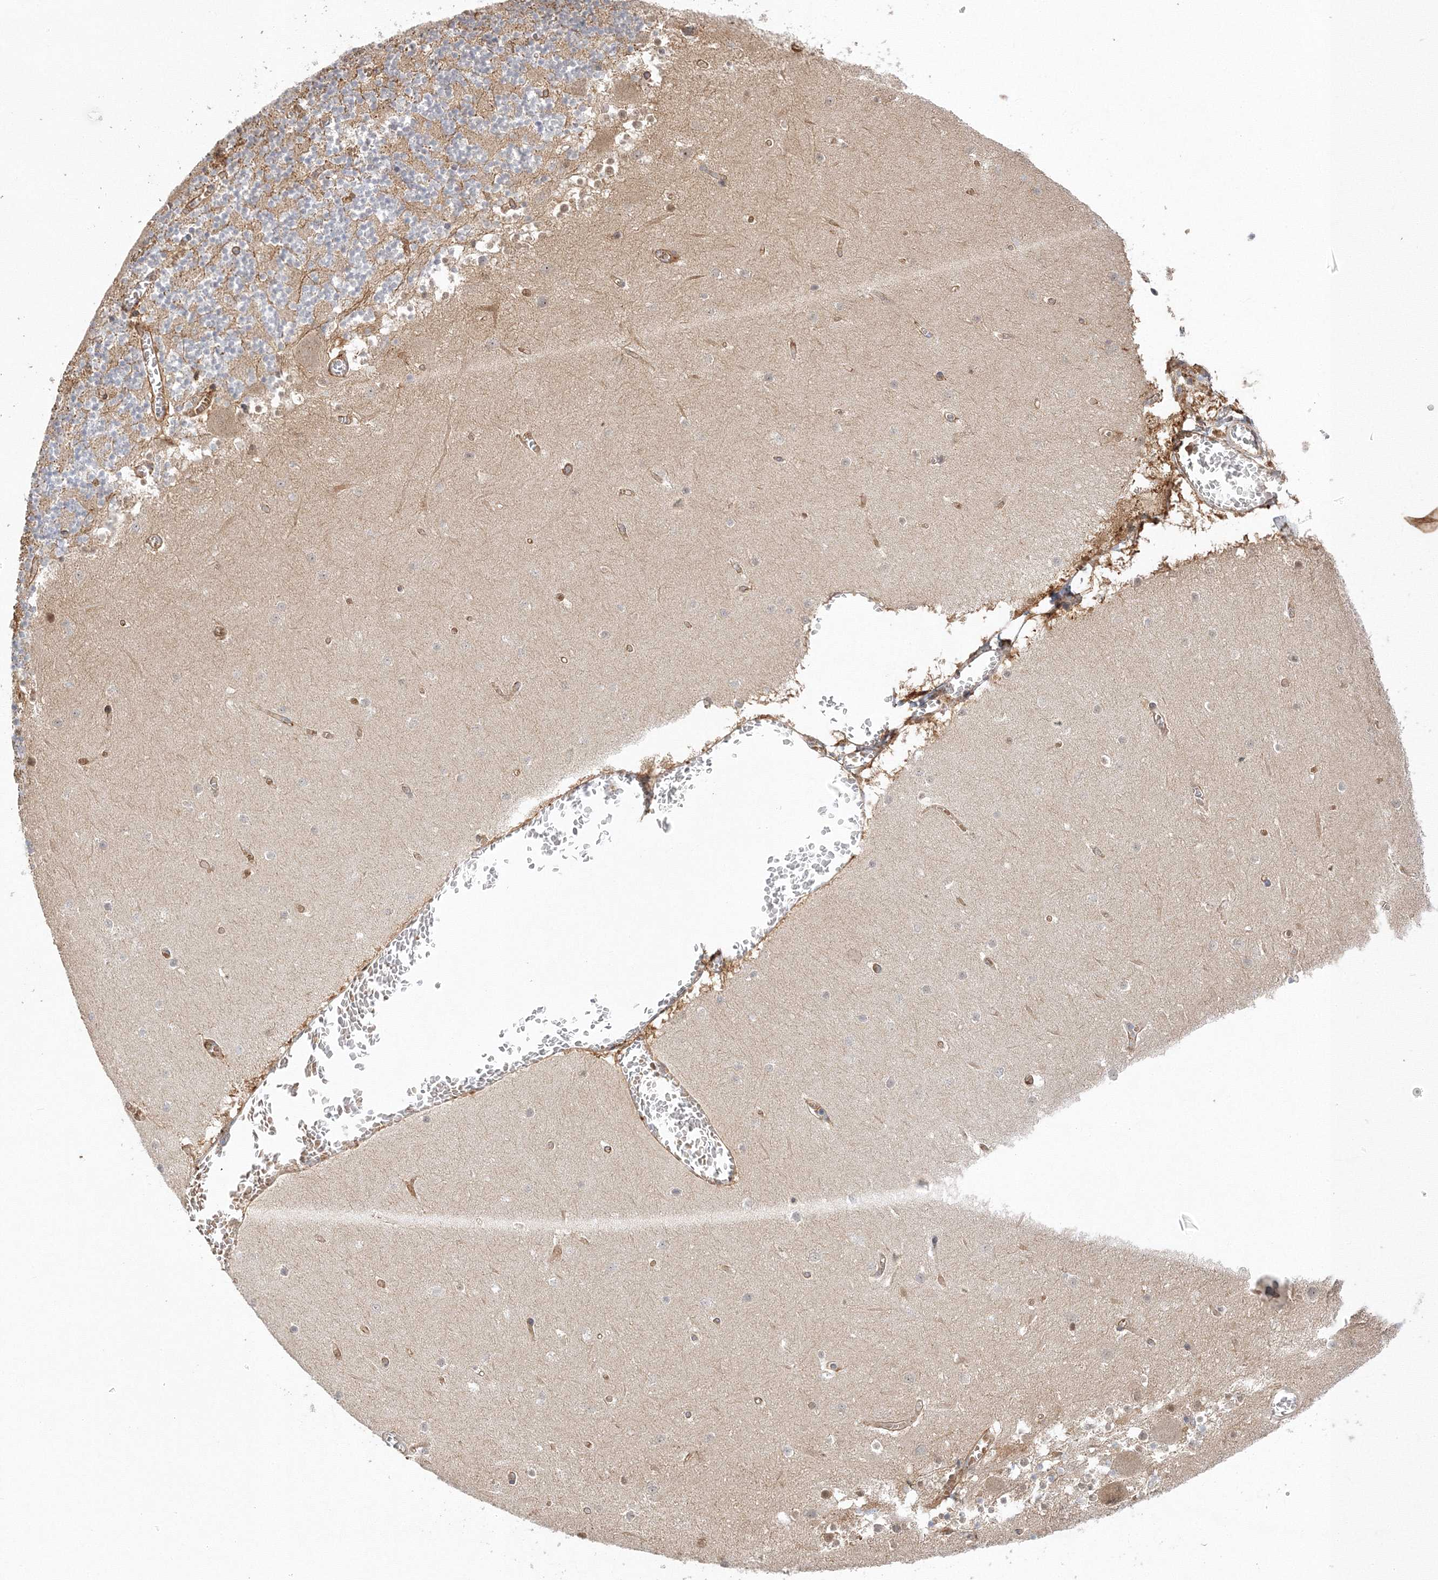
{"staining": {"intensity": "weak", "quantity": "<25%", "location": "cytoplasmic/membranous"}, "tissue": "cerebellum", "cell_type": "Cells in granular layer", "image_type": "normal", "snomed": [{"axis": "morphology", "description": "Normal tissue, NOS"}, {"axis": "topography", "description": "Cerebellum"}], "caption": "High power microscopy image of an immunohistochemistry image of normal cerebellum, revealing no significant expression in cells in granular layer.", "gene": "NPM3", "patient": {"sex": "female", "age": 28}}